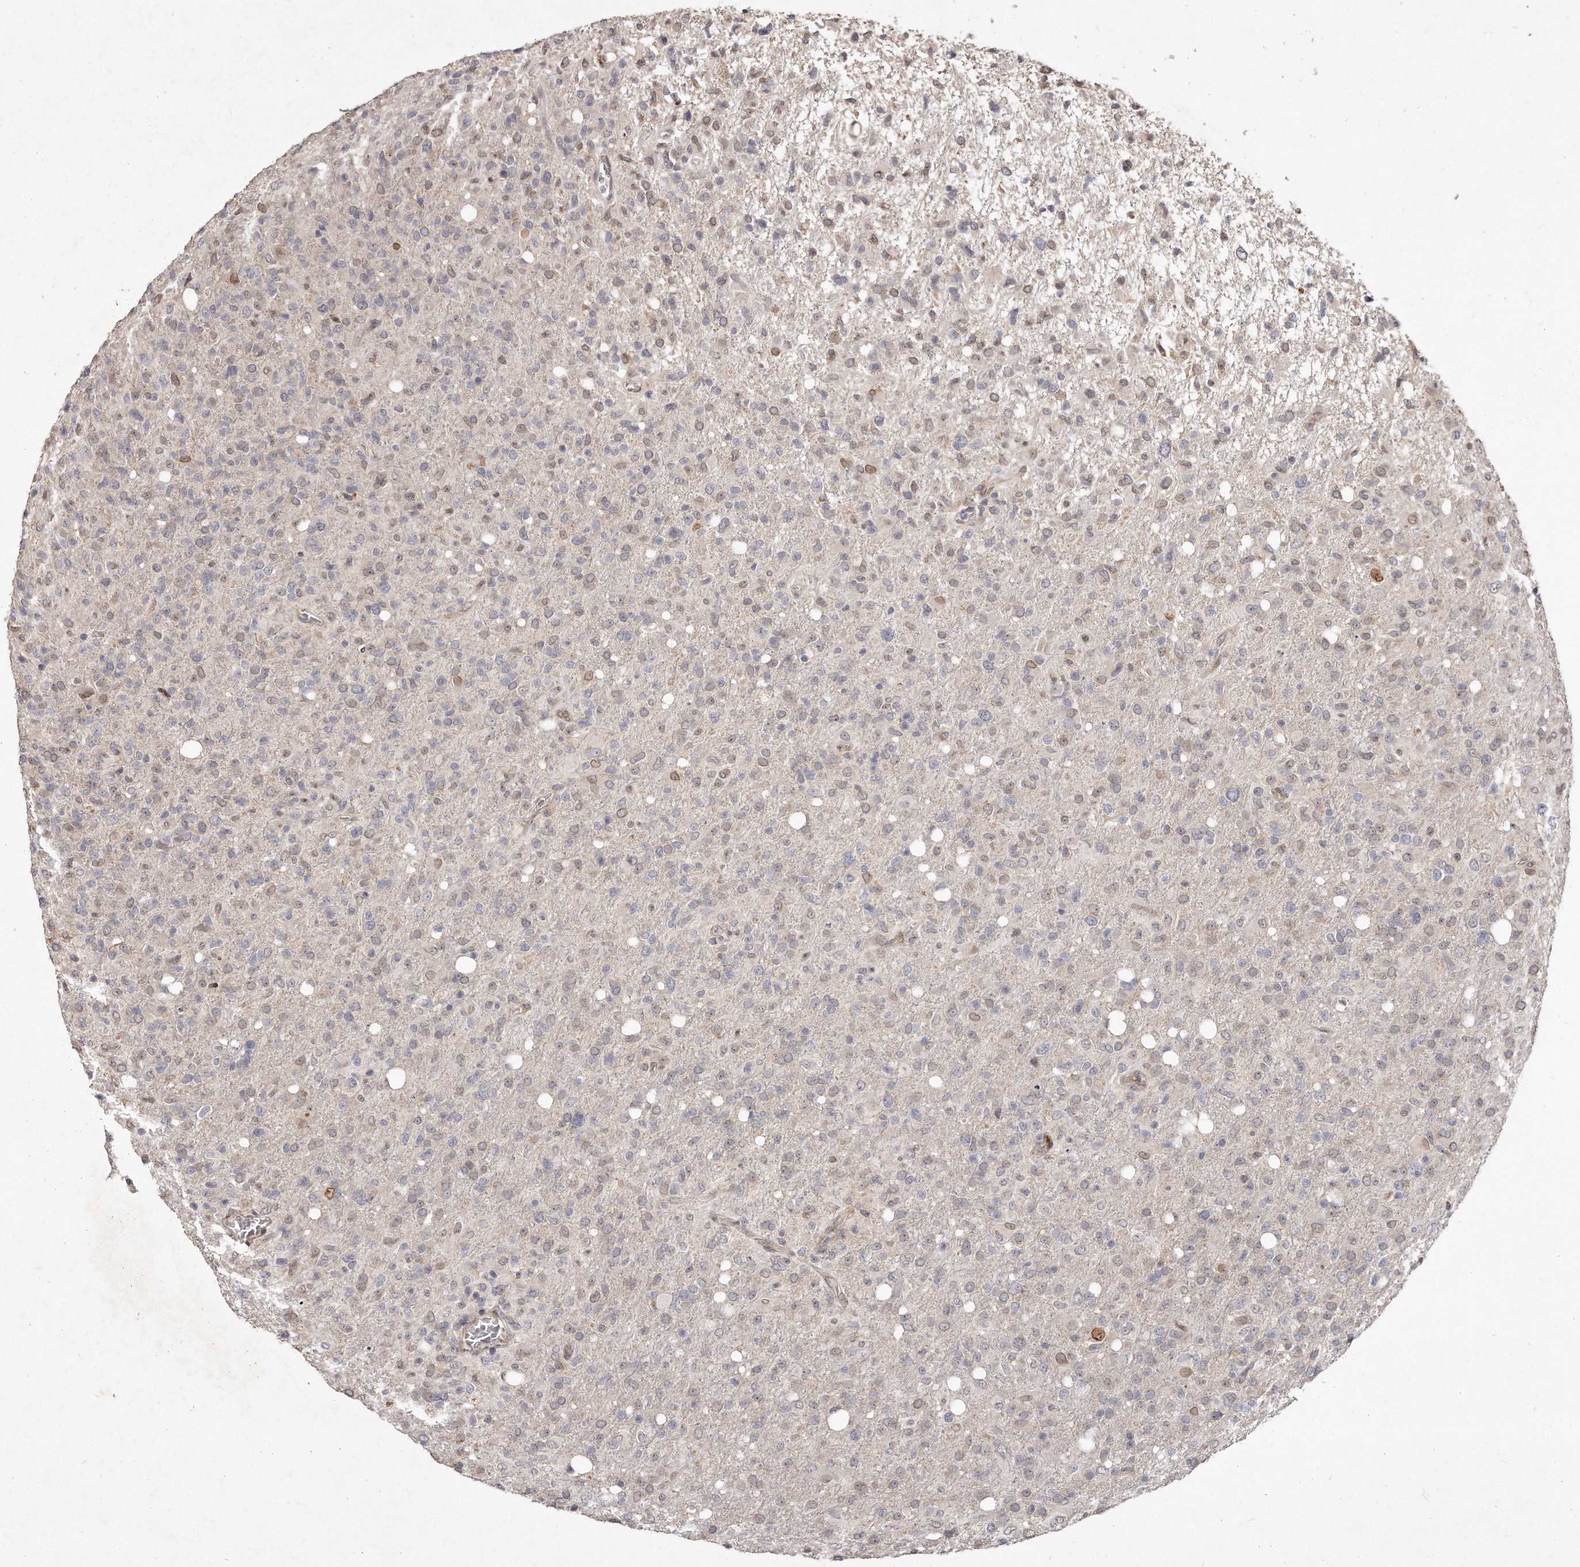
{"staining": {"intensity": "weak", "quantity": "<25%", "location": "nuclear"}, "tissue": "glioma", "cell_type": "Tumor cells", "image_type": "cancer", "snomed": [{"axis": "morphology", "description": "Glioma, malignant, High grade"}, {"axis": "topography", "description": "Brain"}], "caption": "Malignant glioma (high-grade) stained for a protein using IHC reveals no staining tumor cells.", "gene": "HASPIN", "patient": {"sex": "female", "age": 57}}